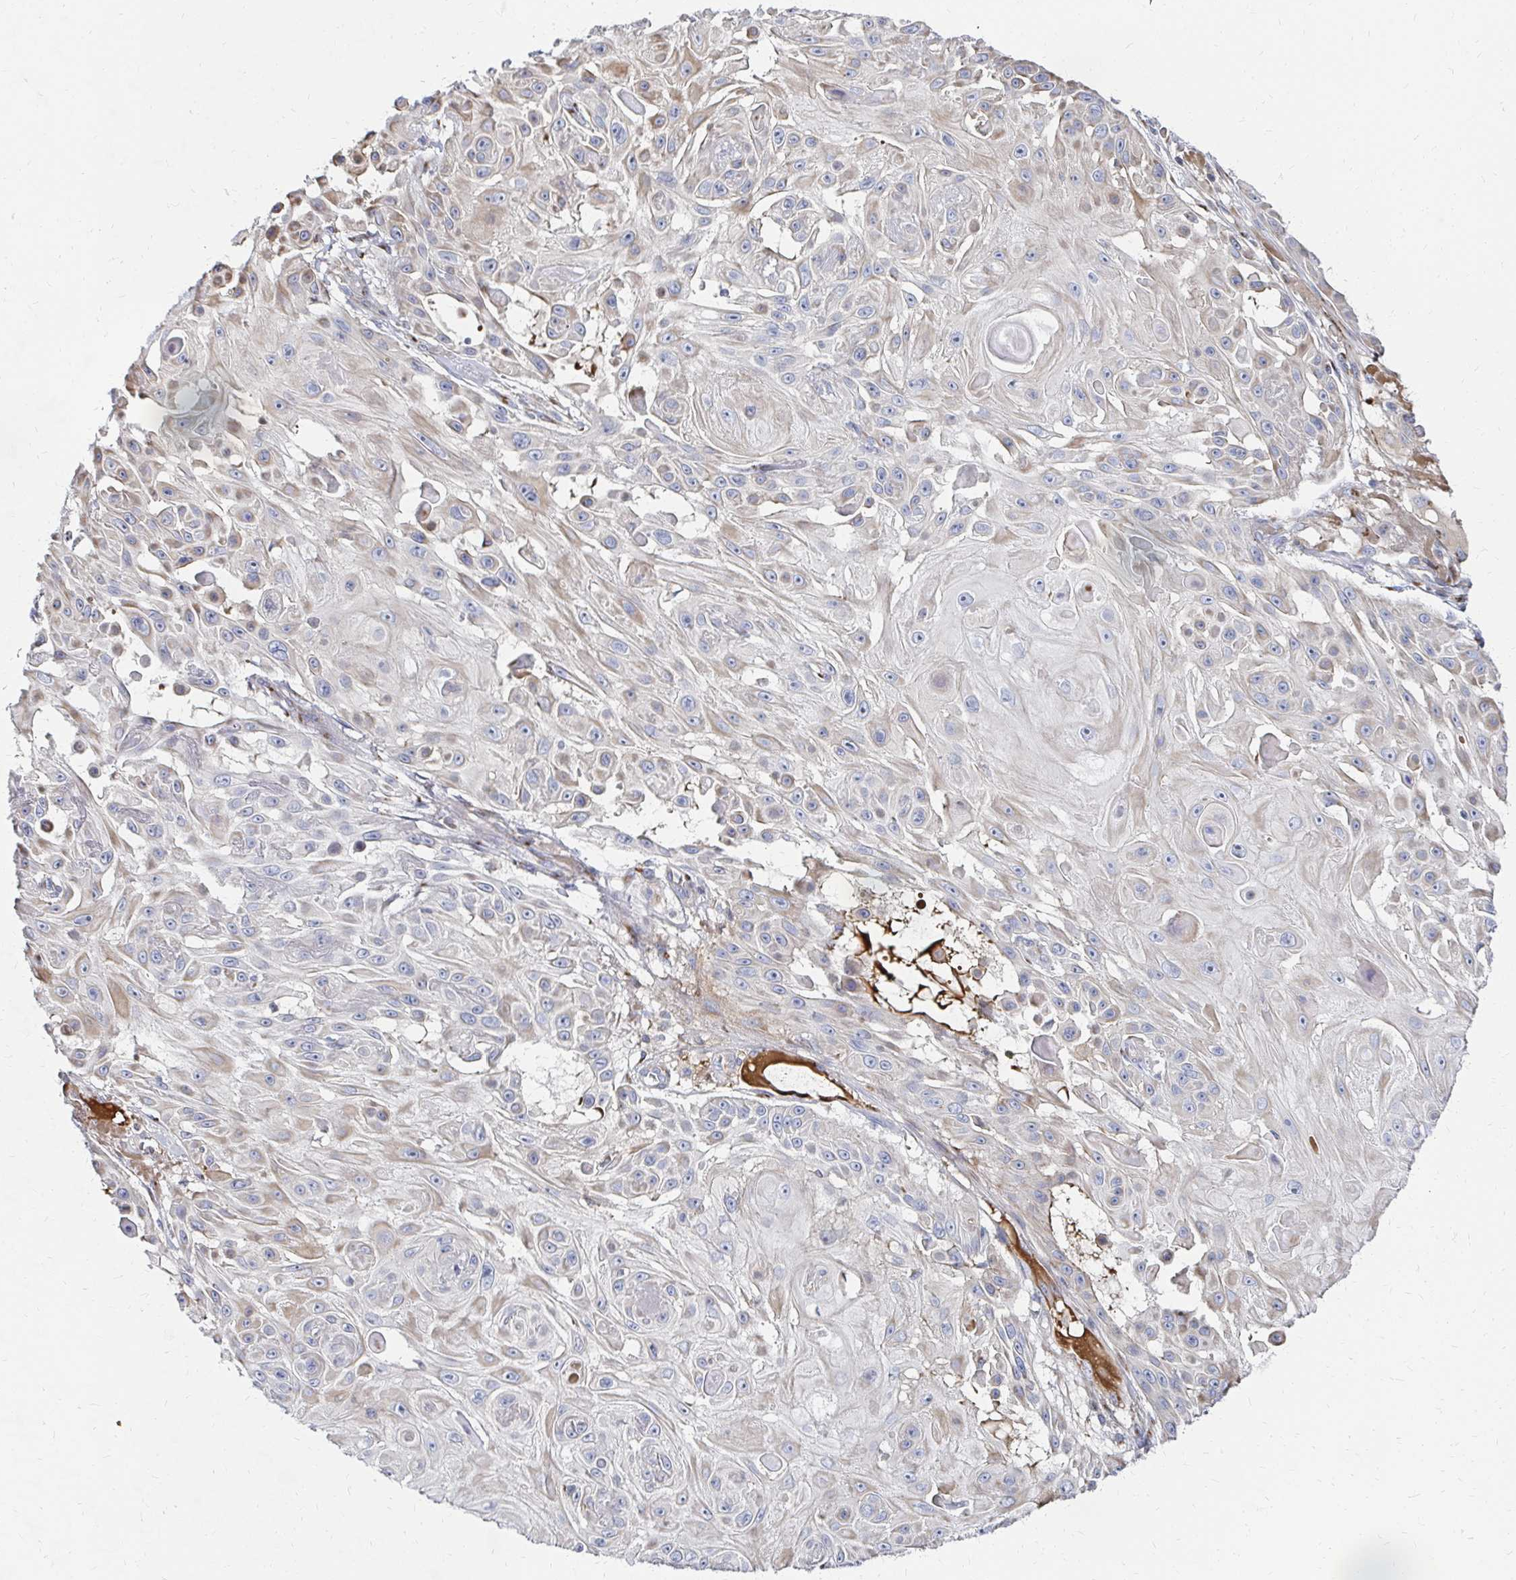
{"staining": {"intensity": "weak", "quantity": "25%-75%", "location": "cytoplasmic/membranous"}, "tissue": "skin cancer", "cell_type": "Tumor cells", "image_type": "cancer", "snomed": [{"axis": "morphology", "description": "Squamous cell carcinoma, NOS"}, {"axis": "topography", "description": "Skin"}], "caption": "Protein staining displays weak cytoplasmic/membranous staining in about 25%-75% of tumor cells in squamous cell carcinoma (skin). (brown staining indicates protein expression, while blue staining denotes nuclei).", "gene": "MAN1A1", "patient": {"sex": "male", "age": 91}}